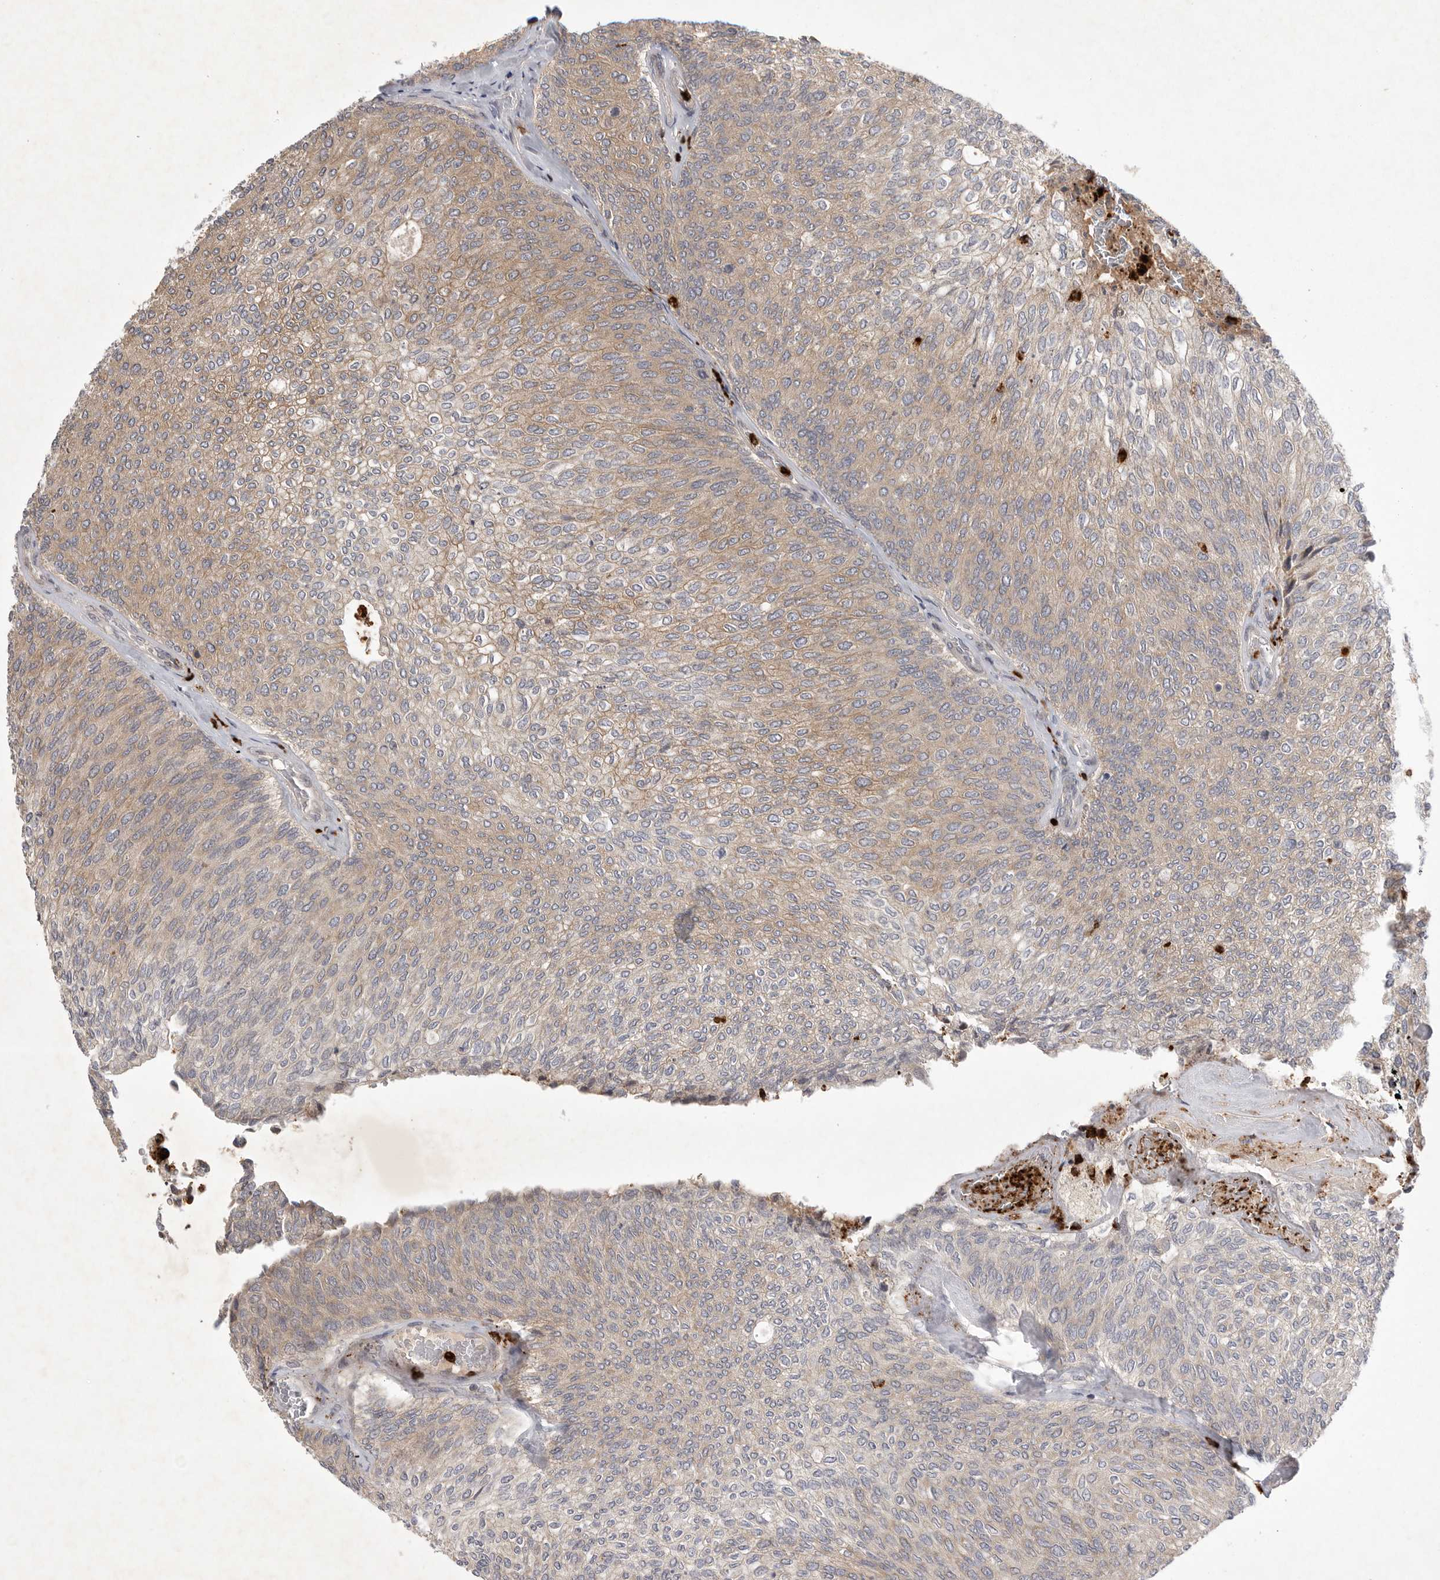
{"staining": {"intensity": "moderate", "quantity": "25%-75%", "location": "cytoplasmic/membranous"}, "tissue": "urothelial cancer", "cell_type": "Tumor cells", "image_type": "cancer", "snomed": [{"axis": "morphology", "description": "Urothelial carcinoma, Low grade"}, {"axis": "topography", "description": "Urinary bladder"}], "caption": "Immunohistochemical staining of low-grade urothelial carcinoma exhibits medium levels of moderate cytoplasmic/membranous protein staining in about 25%-75% of tumor cells.", "gene": "UBE3D", "patient": {"sex": "female", "age": 79}}